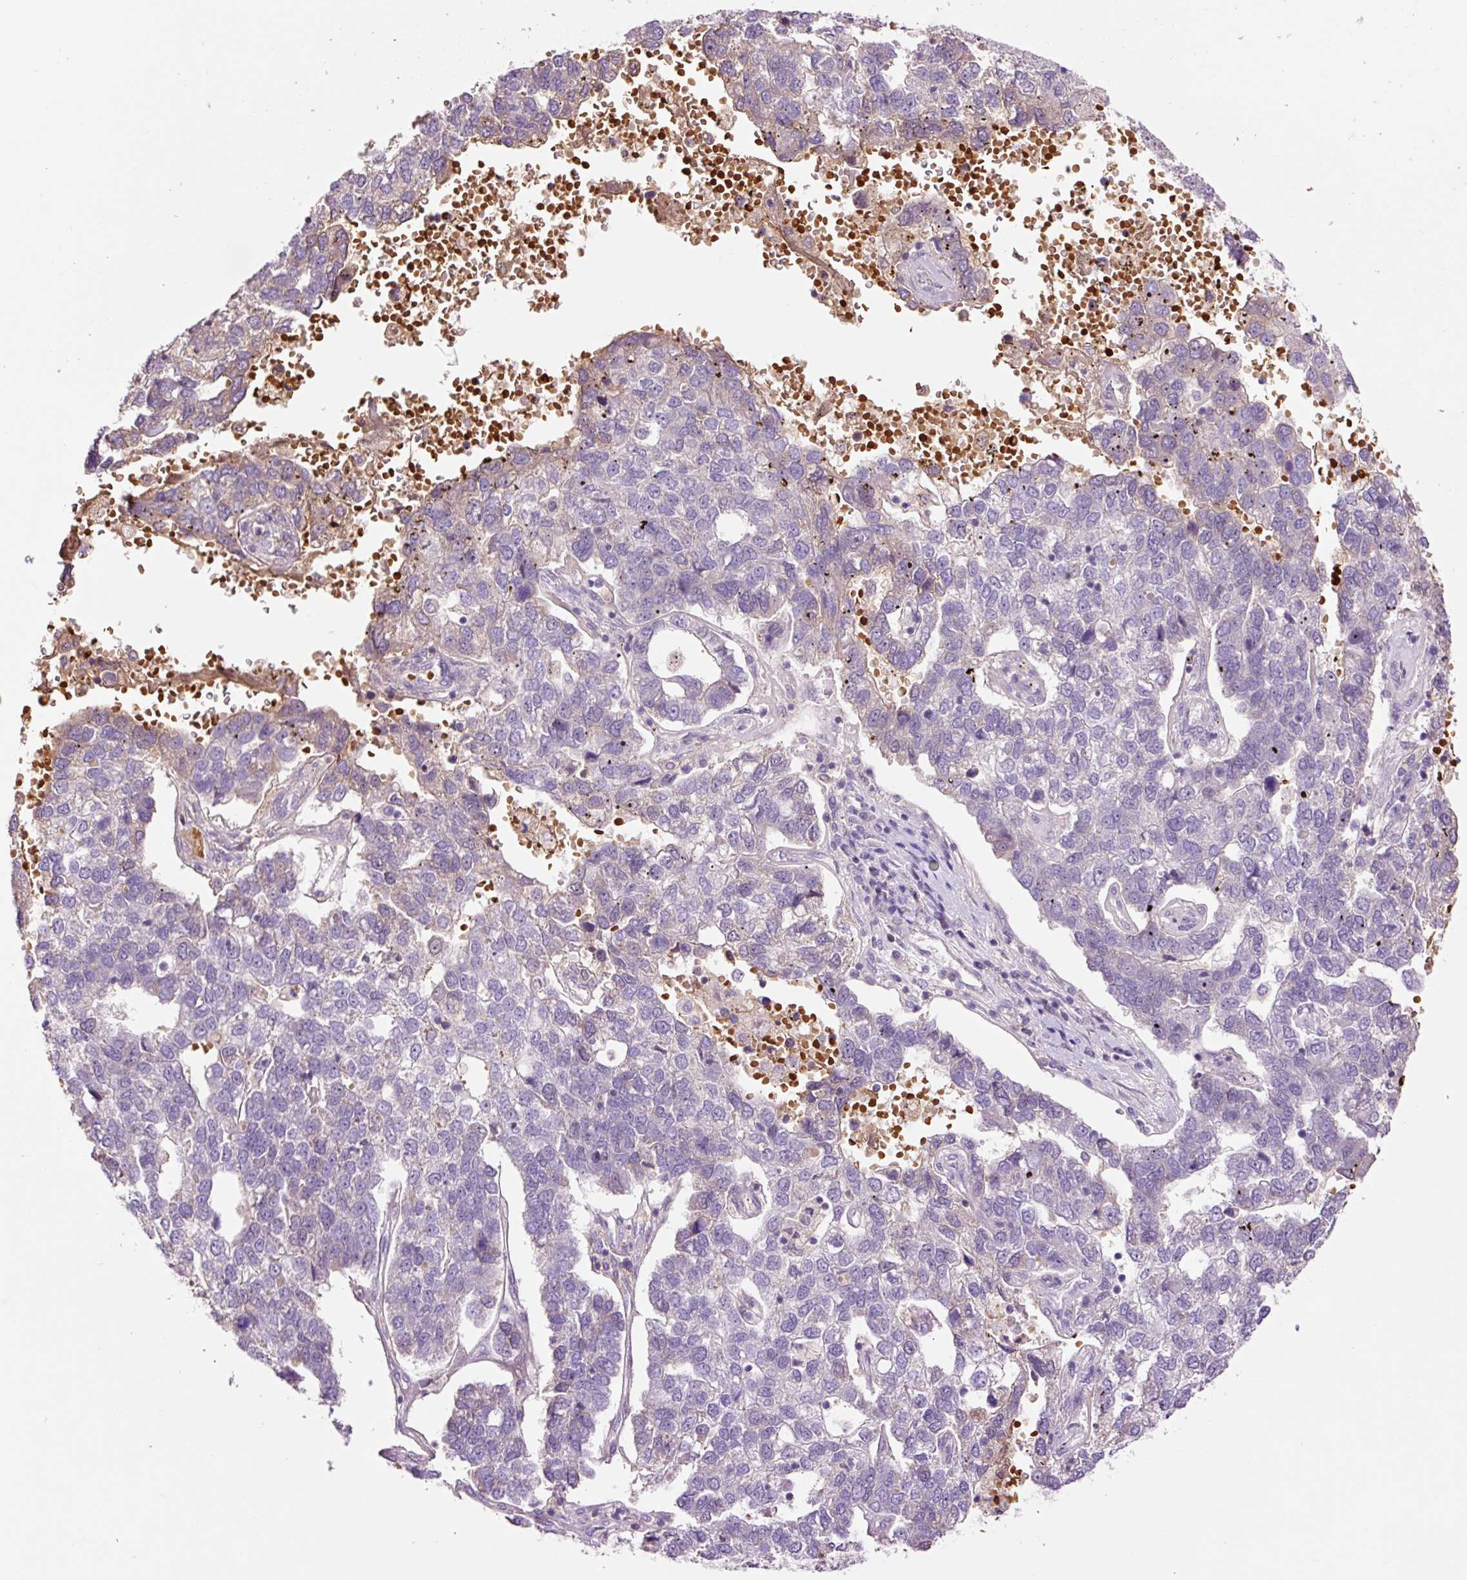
{"staining": {"intensity": "negative", "quantity": "none", "location": "none"}, "tissue": "pancreatic cancer", "cell_type": "Tumor cells", "image_type": "cancer", "snomed": [{"axis": "morphology", "description": "Adenocarcinoma, NOS"}, {"axis": "topography", "description": "Pancreas"}], "caption": "This is an immunohistochemistry (IHC) photomicrograph of pancreatic cancer. There is no staining in tumor cells.", "gene": "TMEM235", "patient": {"sex": "female", "age": 61}}